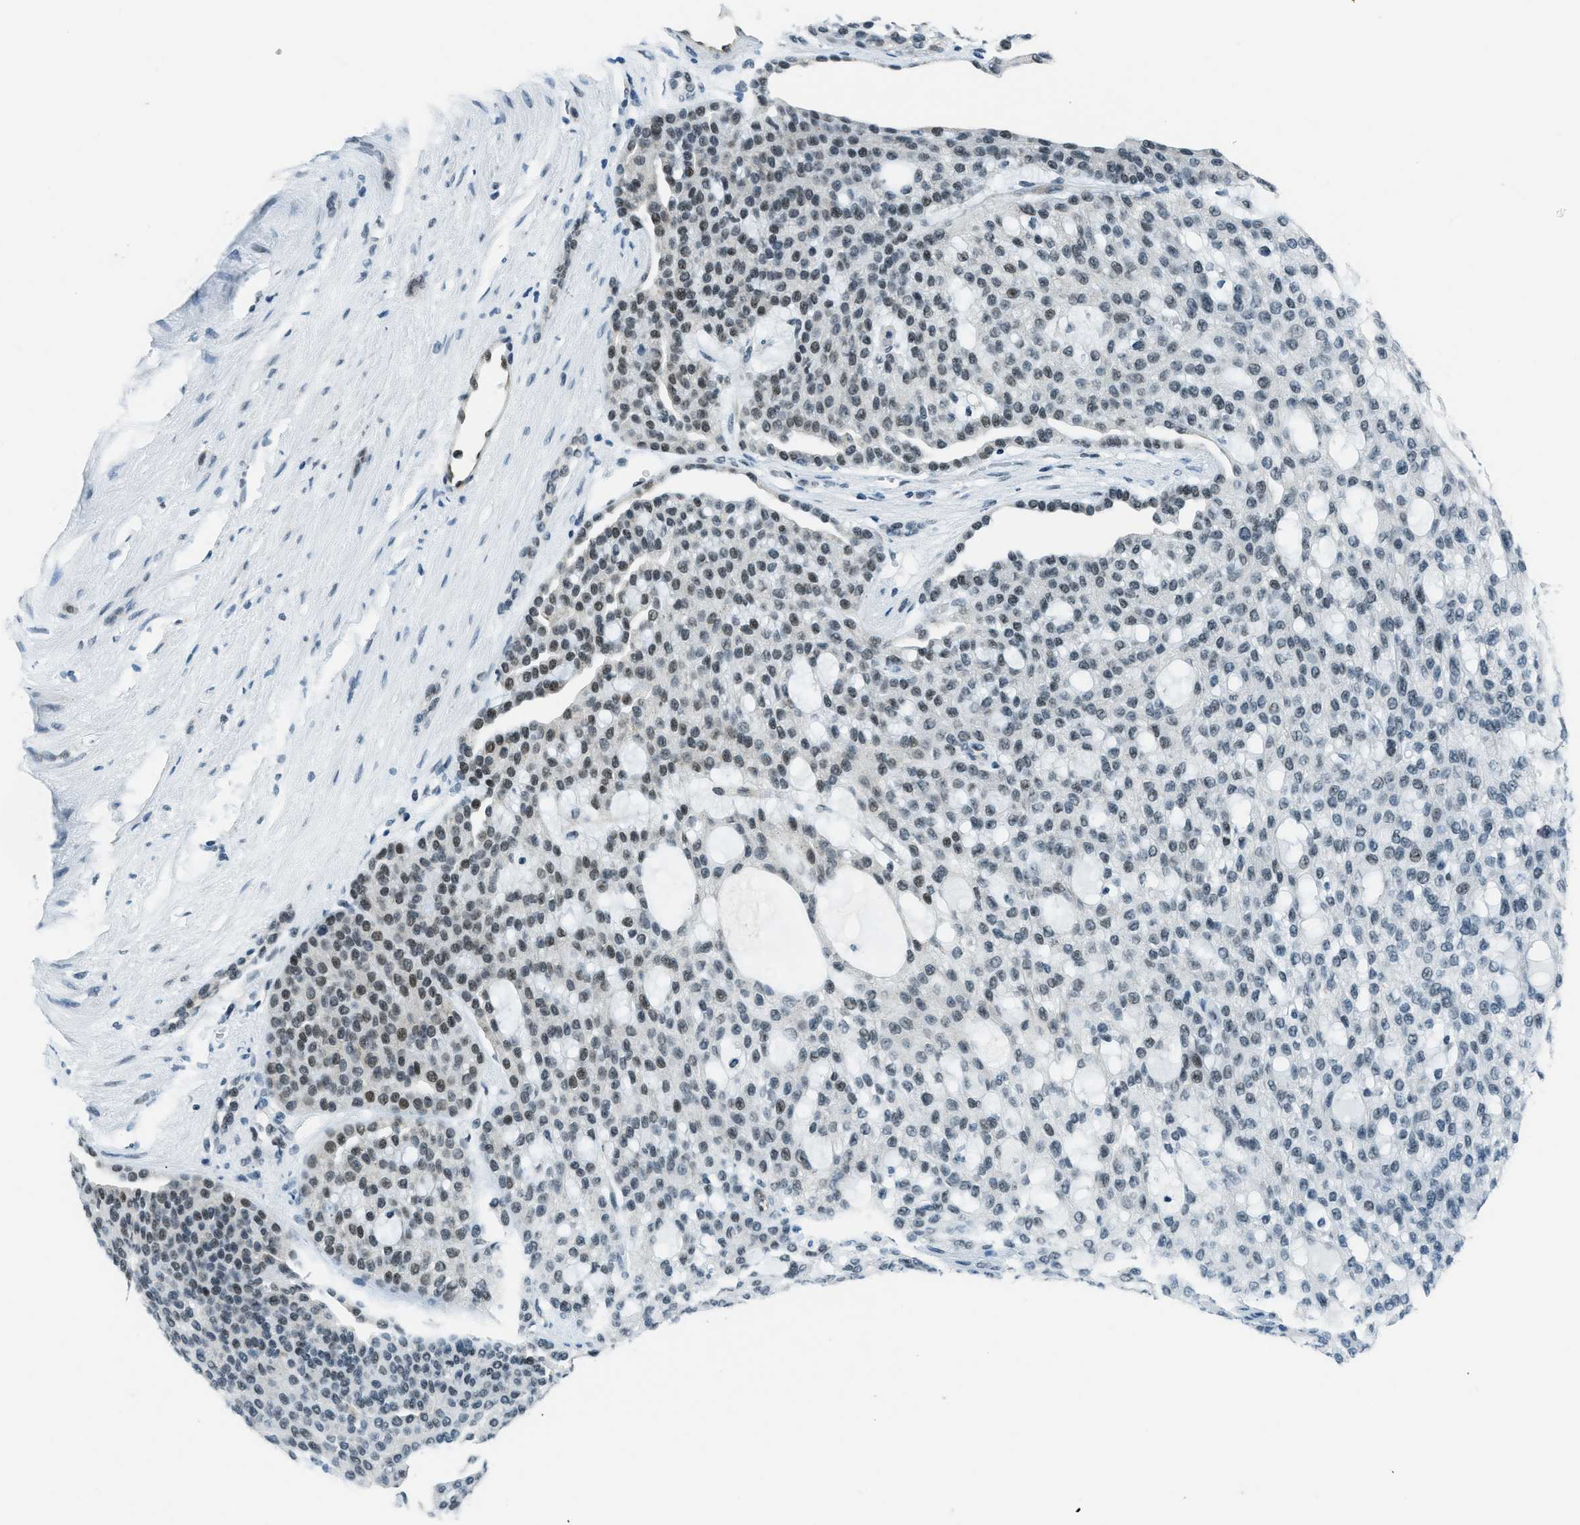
{"staining": {"intensity": "negative", "quantity": "none", "location": "none"}, "tissue": "renal cancer", "cell_type": "Tumor cells", "image_type": "cancer", "snomed": [{"axis": "morphology", "description": "Adenocarcinoma, NOS"}, {"axis": "topography", "description": "Kidney"}], "caption": "This is an immunohistochemistry (IHC) photomicrograph of human renal cancer. There is no expression in tumor cells.", "gene": "KLF6", "patient": {"sex": "male", "age": 63}}